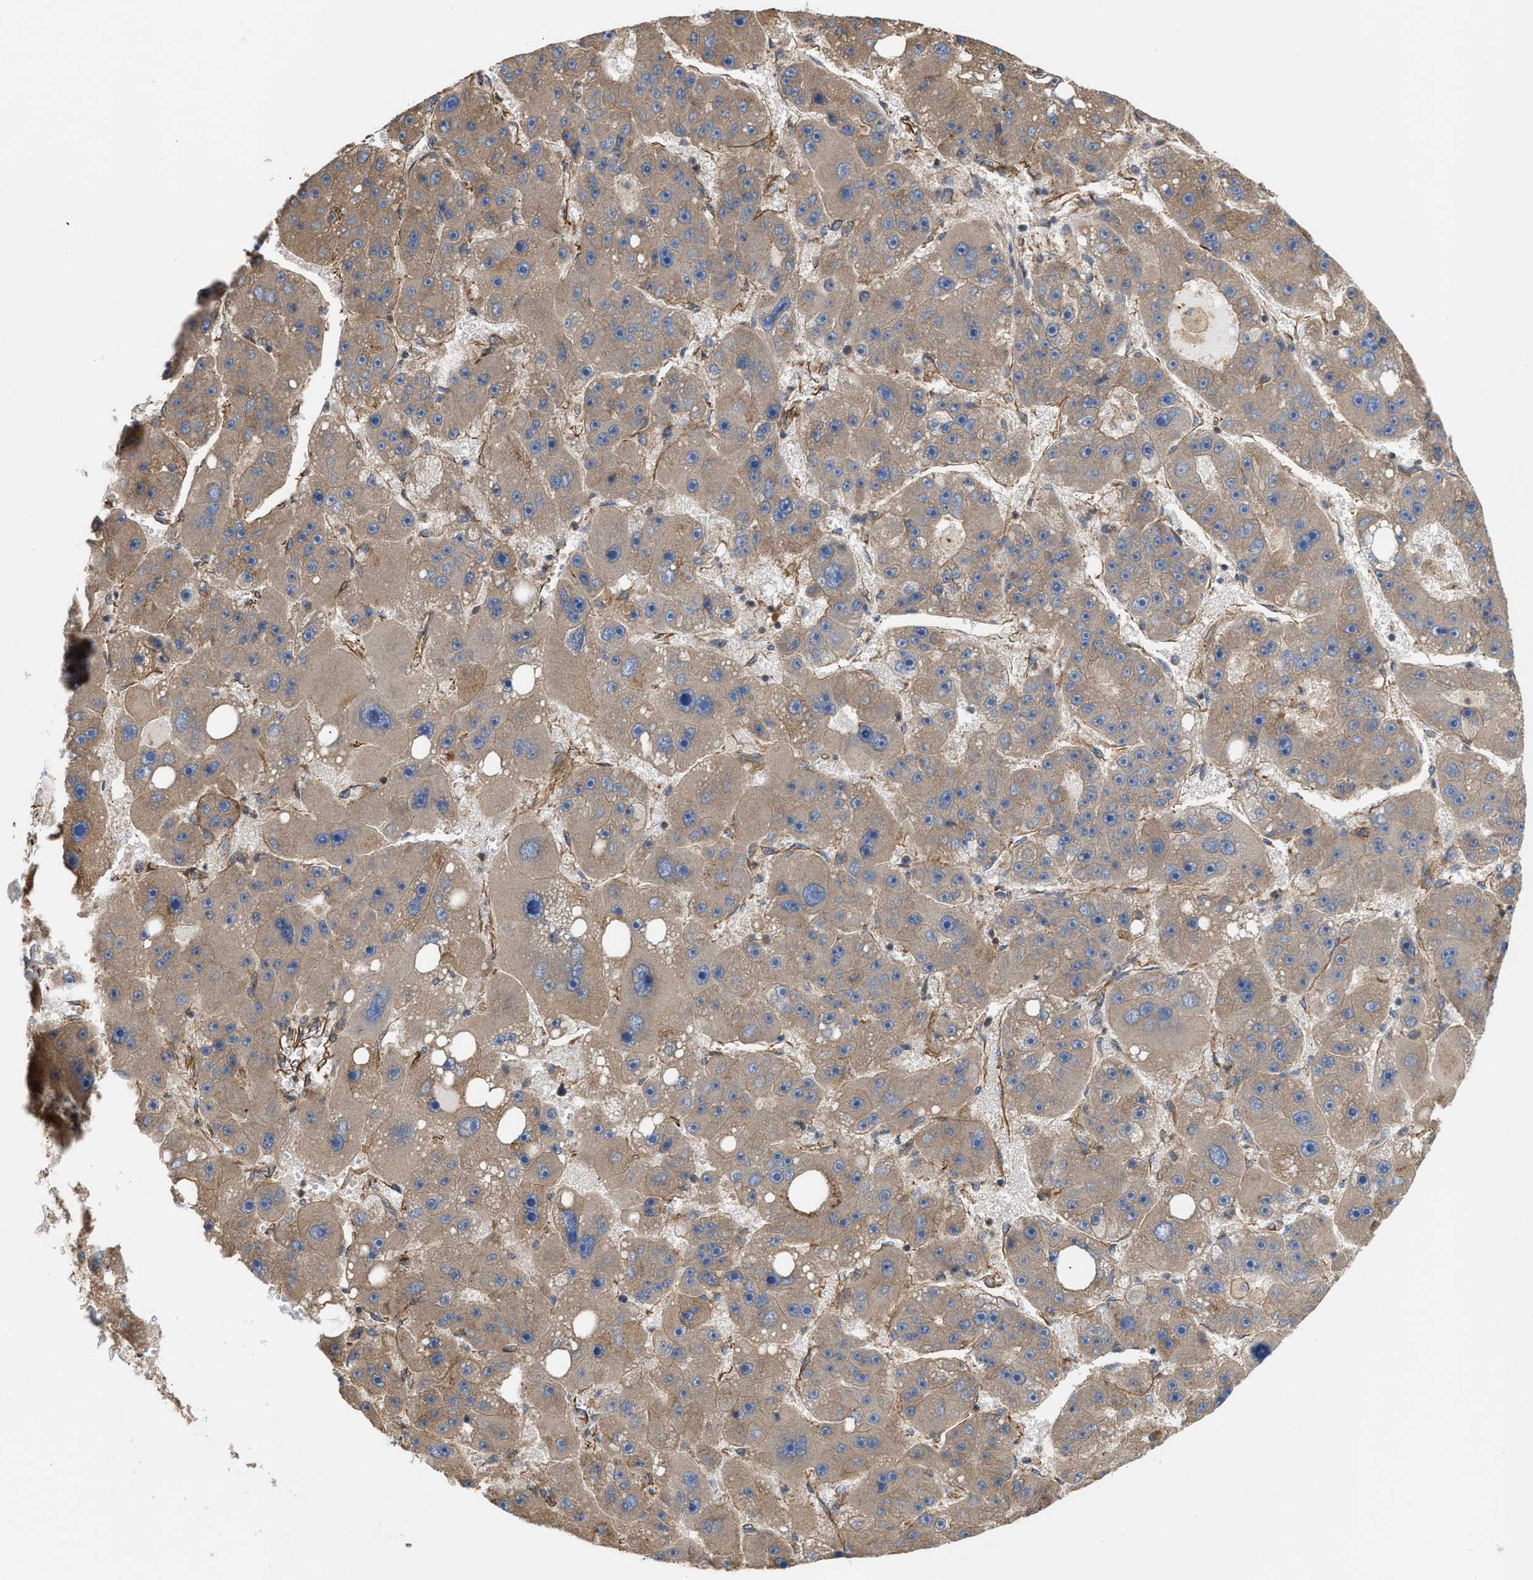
{"staining": {"intensity": "weak", "quantity": ">75%", "location": "cytoplasmic/membranous"}, "tissue": "liver cancer", "cell_type": "Tumor cells", "image_type": "cancer", "snomed": [{"axis": "morphology", "description": "Carcinoma, Hepatocellular, NOS"}, {"axis": "topography", "description": "Liver"}], "caption": "Brown immunohistochemical staining in liver hepatocellular carcinoma exhibits weak cytoplasmic/membranous positivity in approximately >75% of tumor cells.", "gene": "EPS15L1", "patient": {"sex": "female", "age": 61}}